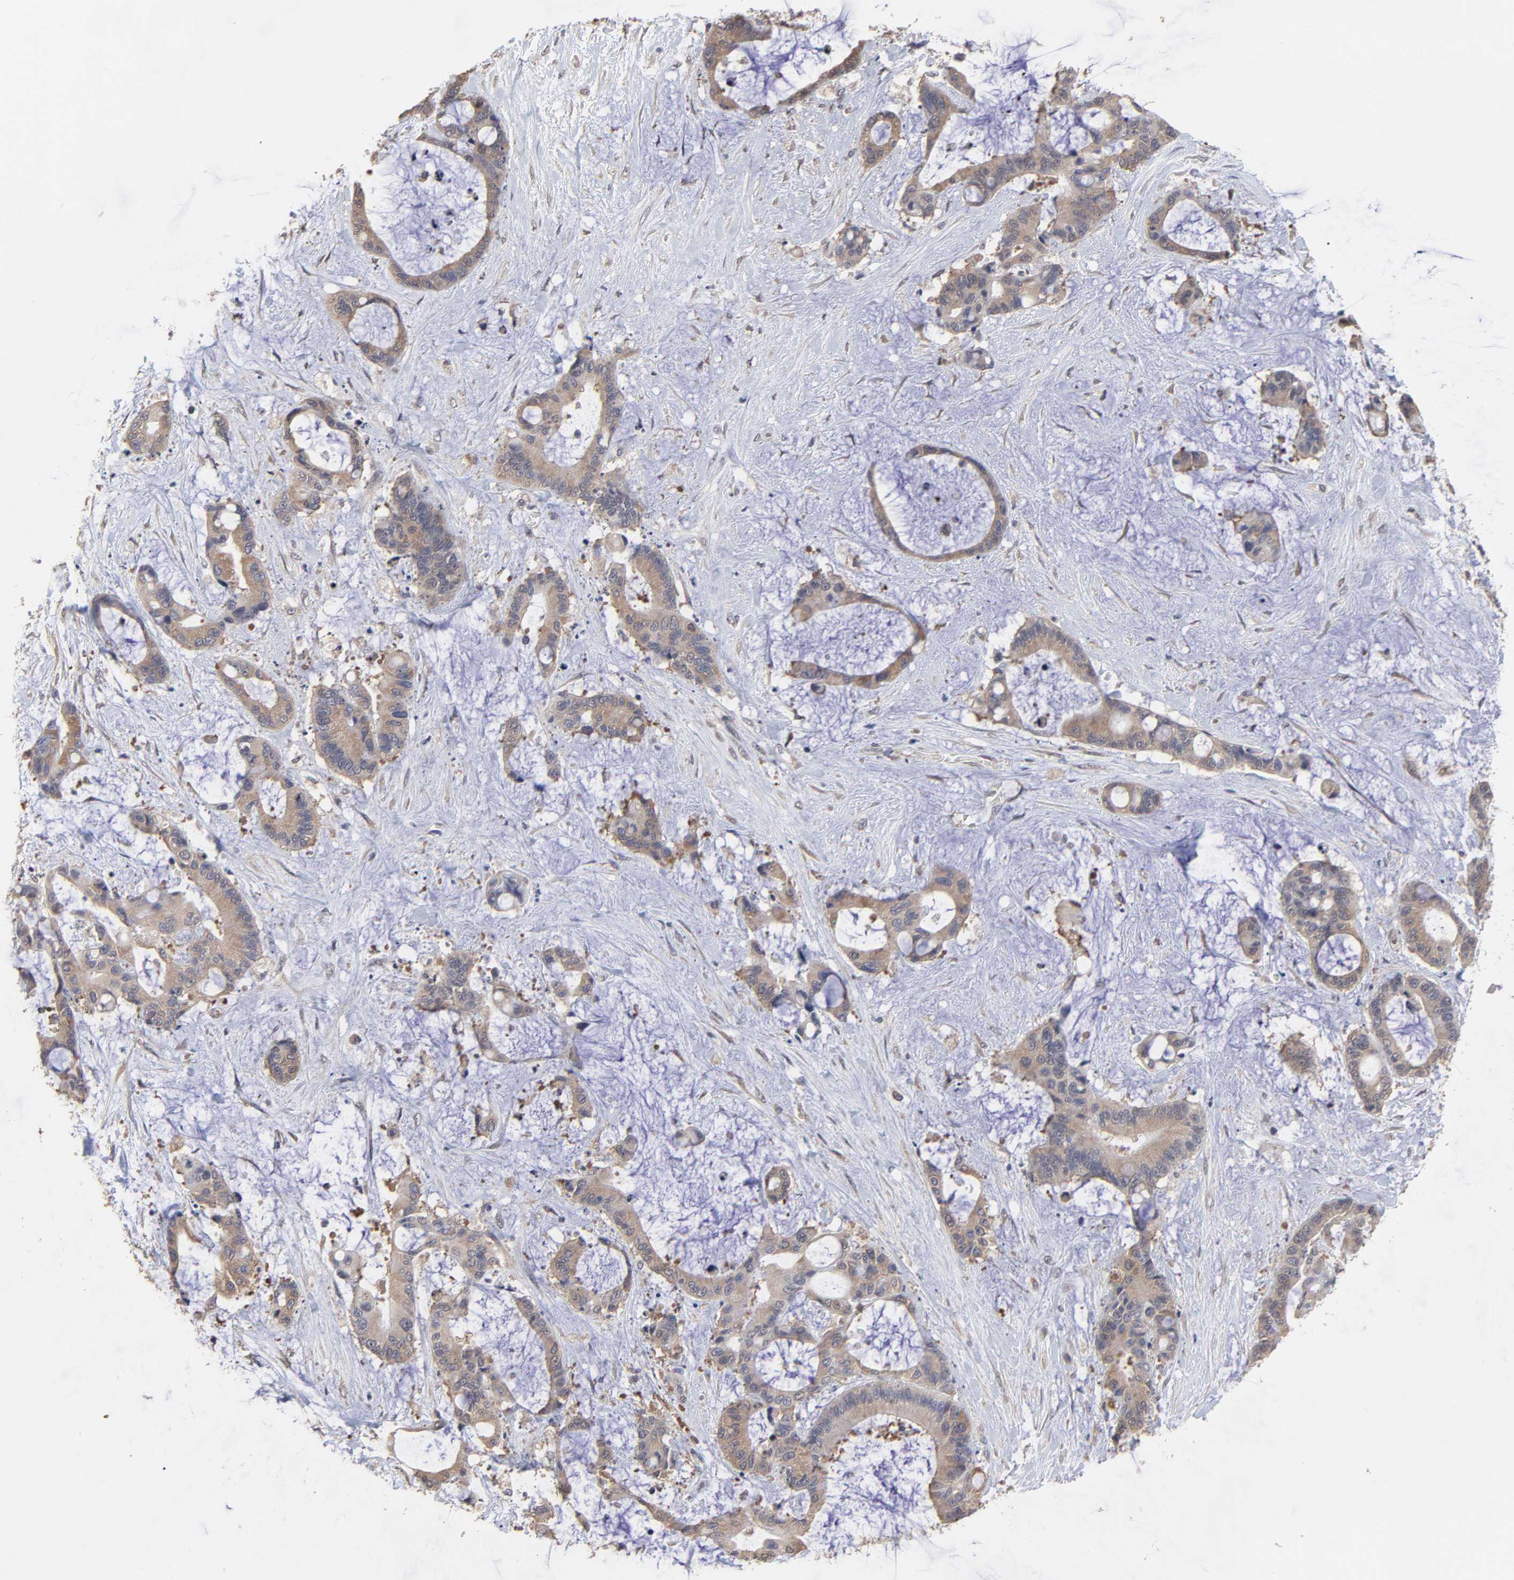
{"staining": {"intensity": "moderate", "quantity": ">75%", "location": "cytoplasmic/membranous"}, "tissue": "liver cancer", "cell_type": "Tumor cells", "image_type": "cancer", "snomed": [{"axis": "morphology", "description": "Cholangiocarcinoma"}, {"axis": "topography", "description": "Liver"}], "caption": "Immunohistochemistry (IHC) image of neoplastic tissue: liver cancer stained using IHC exhibits medium levels of moderate protein expression localized specifically in the cytoplasmic/membranous of tumor cells, appearing as a cytoplasmic/membranous brown color.", "gene": "CCT2", "patient": {"sex": "female", "age": 73}}